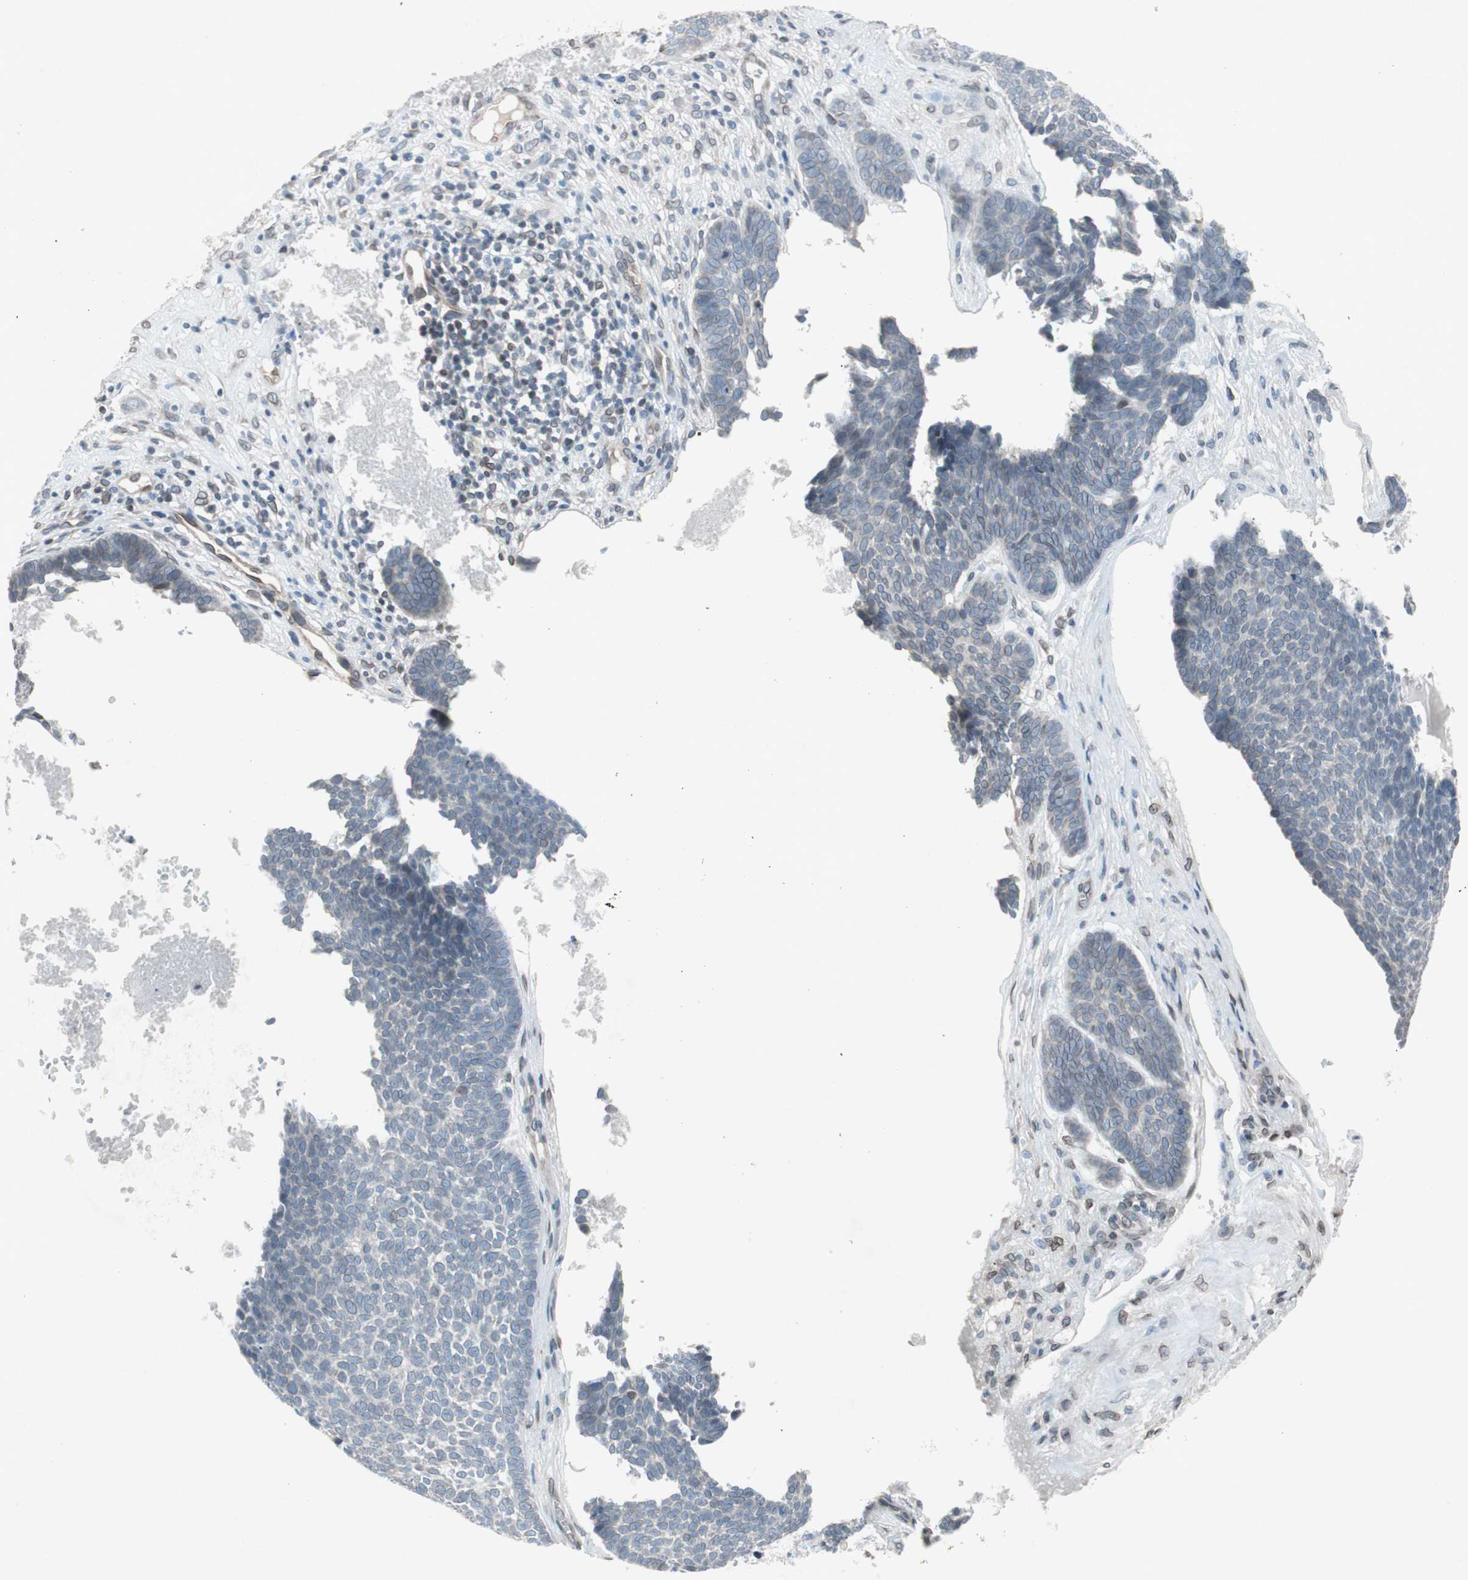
{"staining": {"intensity": "negative", "quantity": "none", "location": "none"}, "tissue": "skin cancer", "cell_type": "Tumor cells", "image_type": "cancer", "snomed": [{"axis": "morphology", "description": "Basal cell carcinoma"}, {"axis": "topography", "description": "Skin"}], "caption": "This is a histopathology image of immunohistochemistry staining of skin cancer, which shows no expression in tumor cells.", "gene": "ARNT2", "patient": {"sex": "male", "age": 84}}